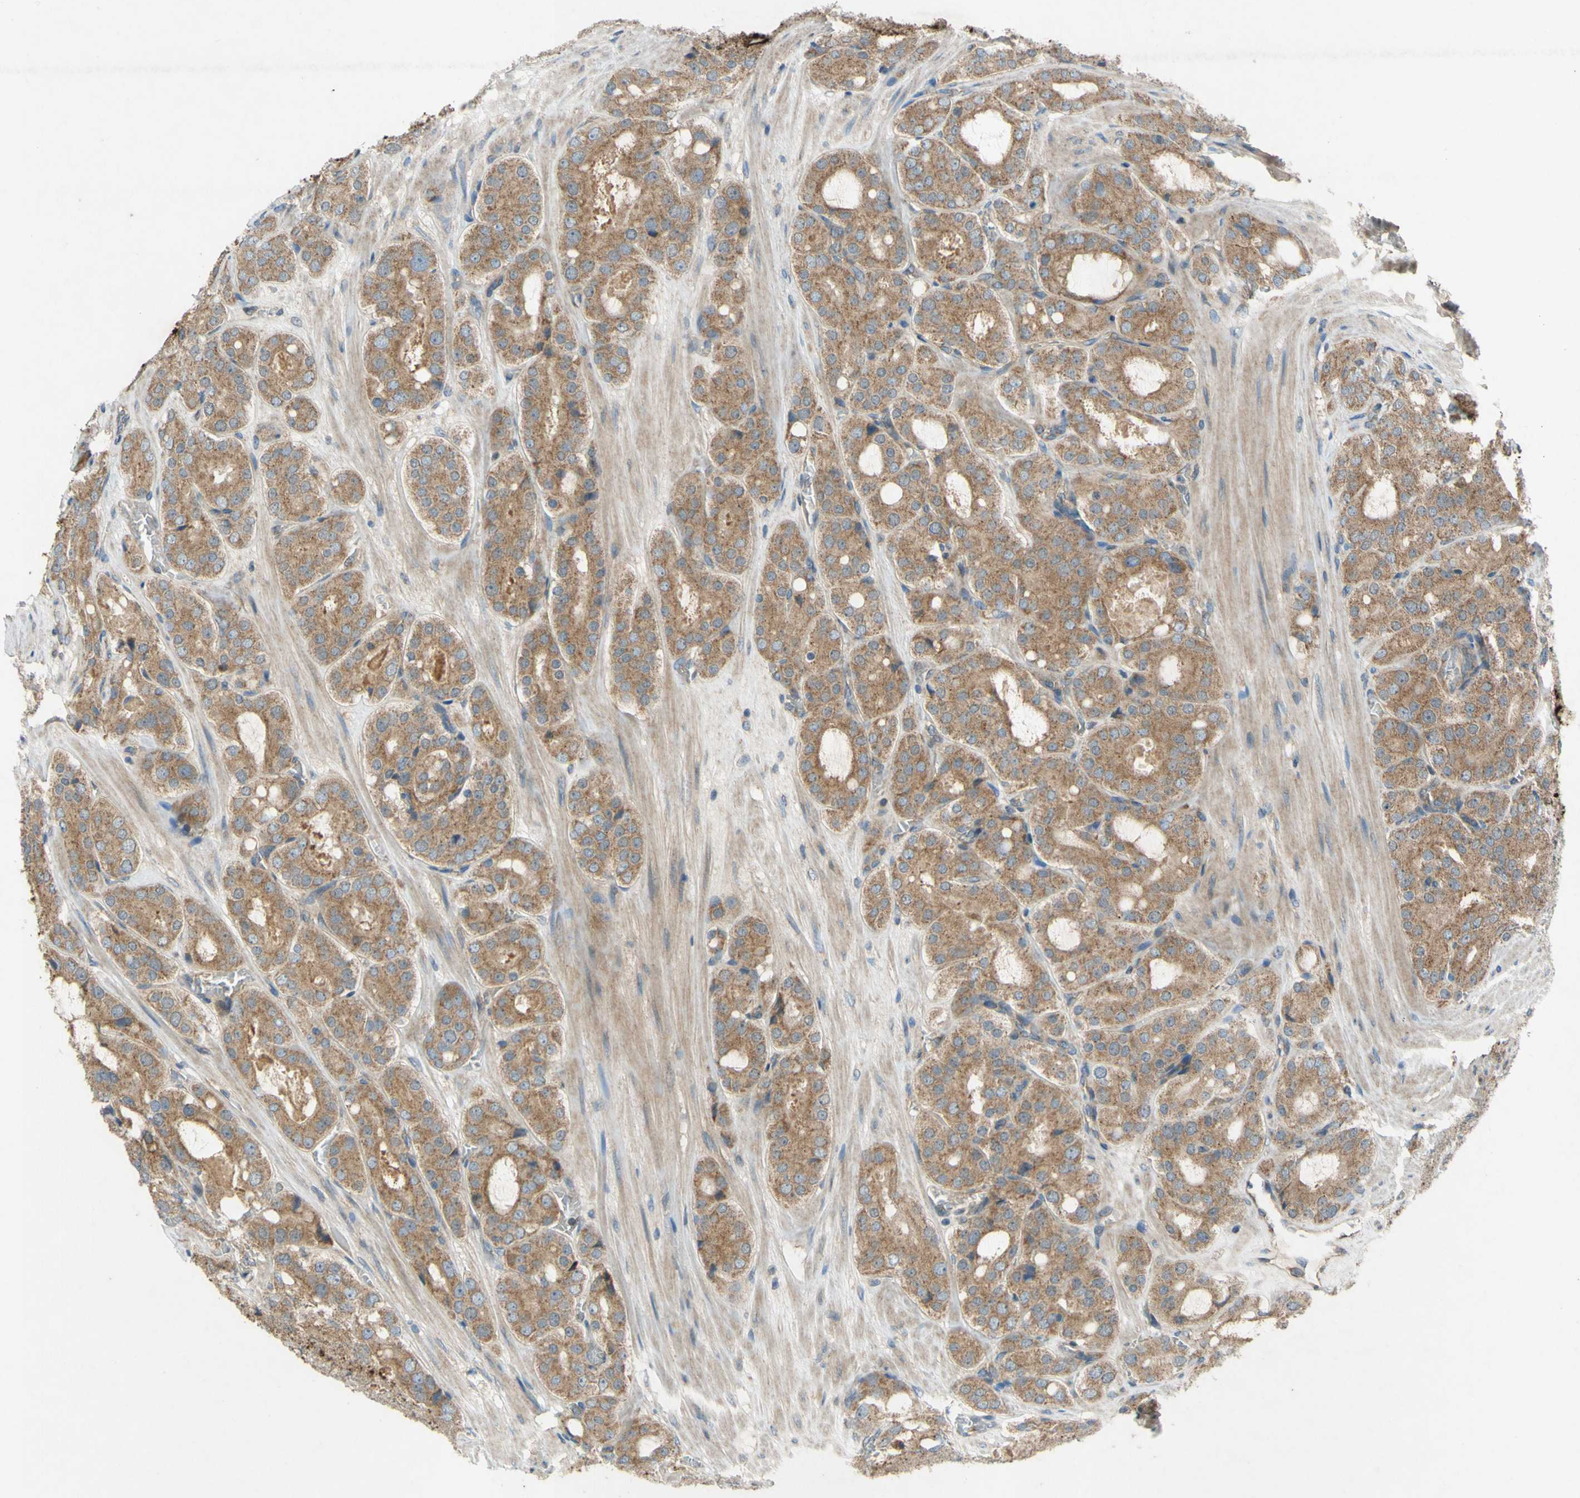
{"staining": {"intensity": "moderate", "quantity": "25%-75%", "location": "cytoplasmic/membranous"}, "tissue": "prostate cancer", "cell_type": "Tumor cells", "image_type": "cancer", "snomed": [{"axis": "morphology", "description": "Adenocarcinoma, High grade"}, {"axis": "topography", "description": "Prostate"}], "caption": "Immunohistochemistry (IHC) of prostate adenocarcinoma (high-grade) displays medium levels of moderate cytoplasmic/membranous staining in approximately 25%-75% of tumor cells. Using DAB (3,3'-diaminobenzidine) (brown) and hematoxylin (blue) stains, captured at high magnification using brightfield microscopy.", "gene": "TST", "patient": {"sex": "male", "age": 65}}